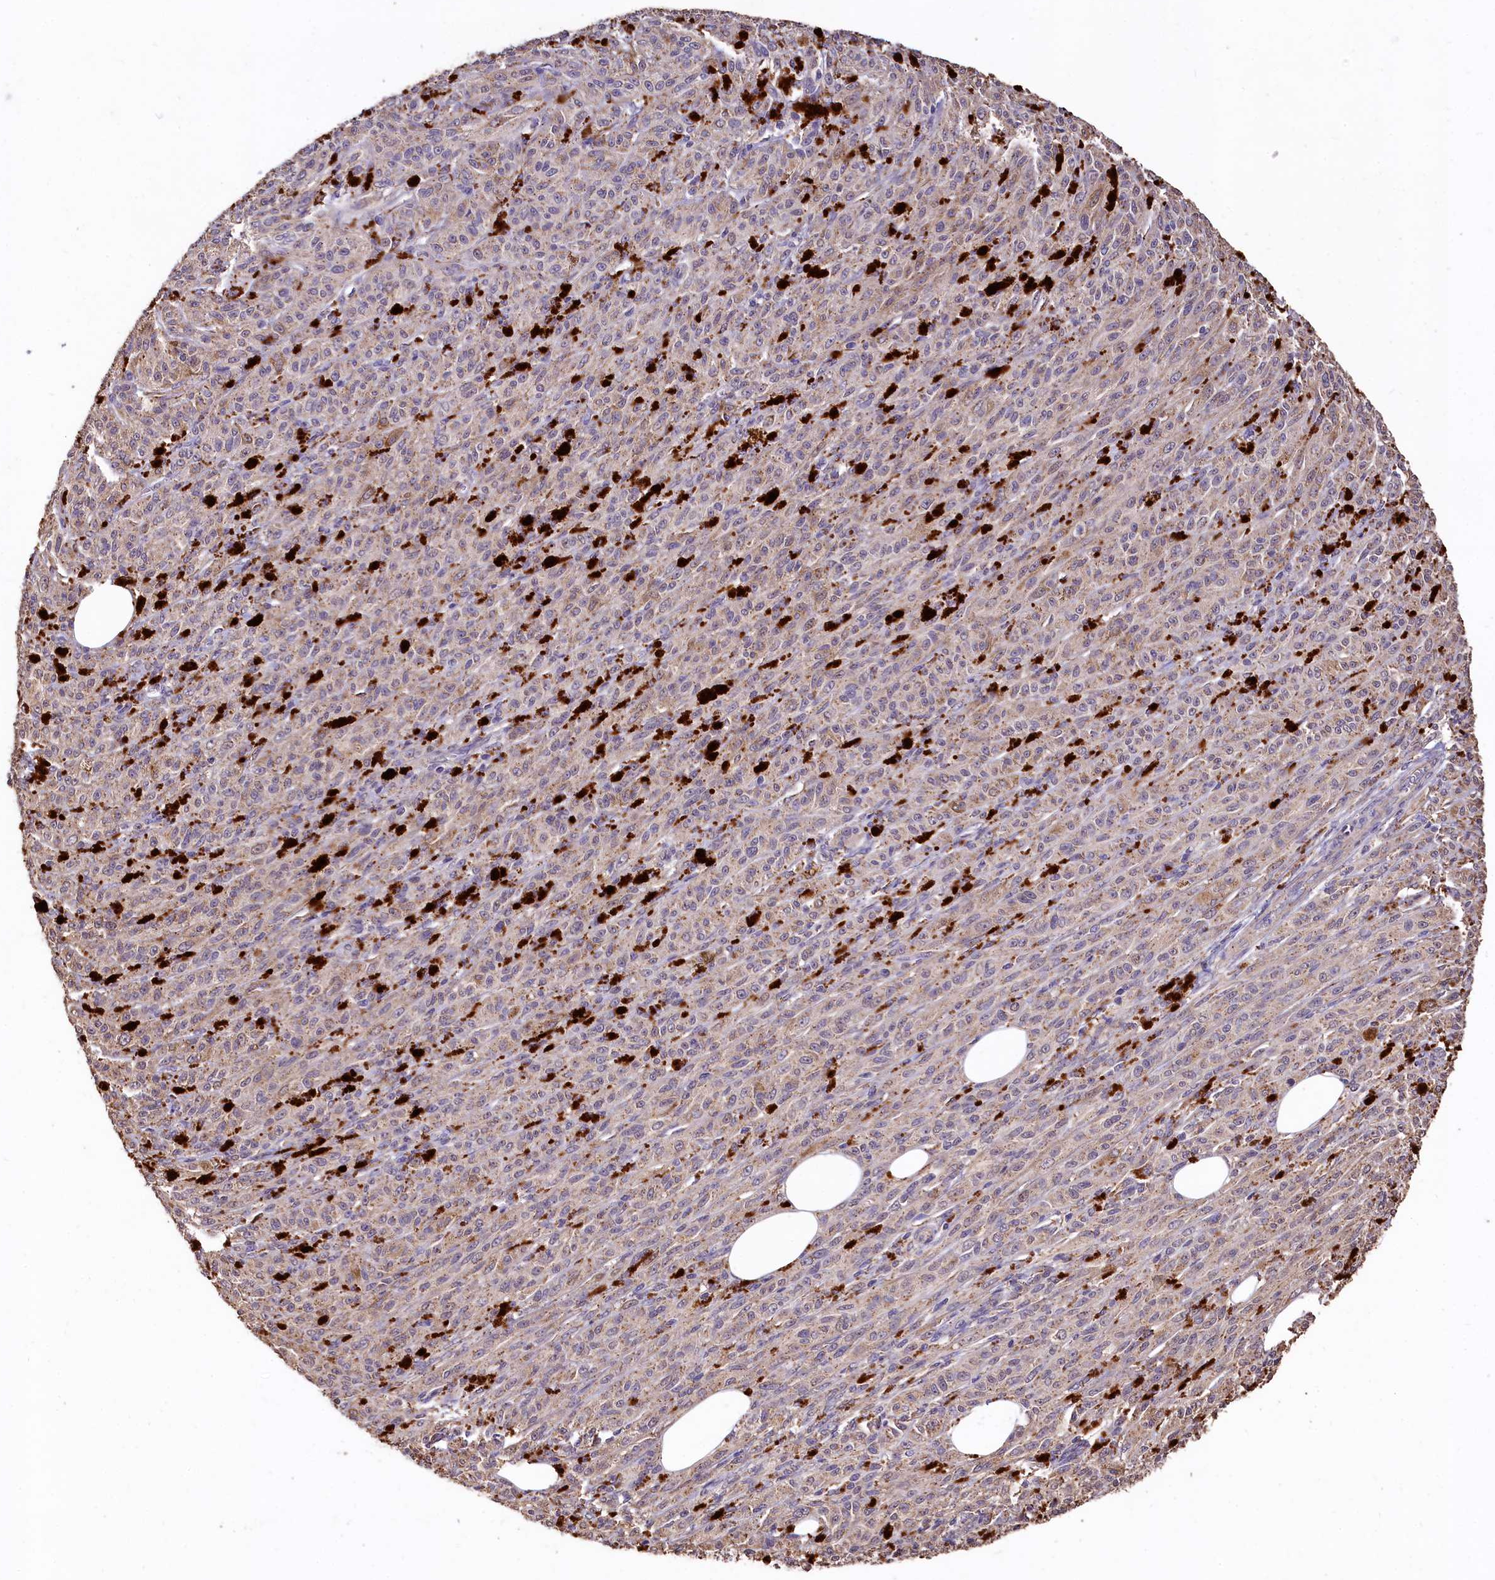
{"staining": {"intensity": "weak", "quantity": "25%-75%", "location": "cytoplasmic/membranous"}, "tissue": "melanoma", "cell_type": "Tumor cells", "image_type": "cancer", "snomed": [{"axis": "morphology", "description": "Malignant melanoma, NOS"}, {"axis": "topography", "description": "Skin"}], "caption": "DAB immunohistochemical staining of melanoma demonstrates weak cytoplasmic/membranous protein staining in about 25%-75% of tumor cells. The staining is performed using DAB brown chromogen to label protein expression. The nuclei are counter-stained blue using hematoxylin.", "gene": "LSM4", "patient": {"sex": "female", "age": 52}}